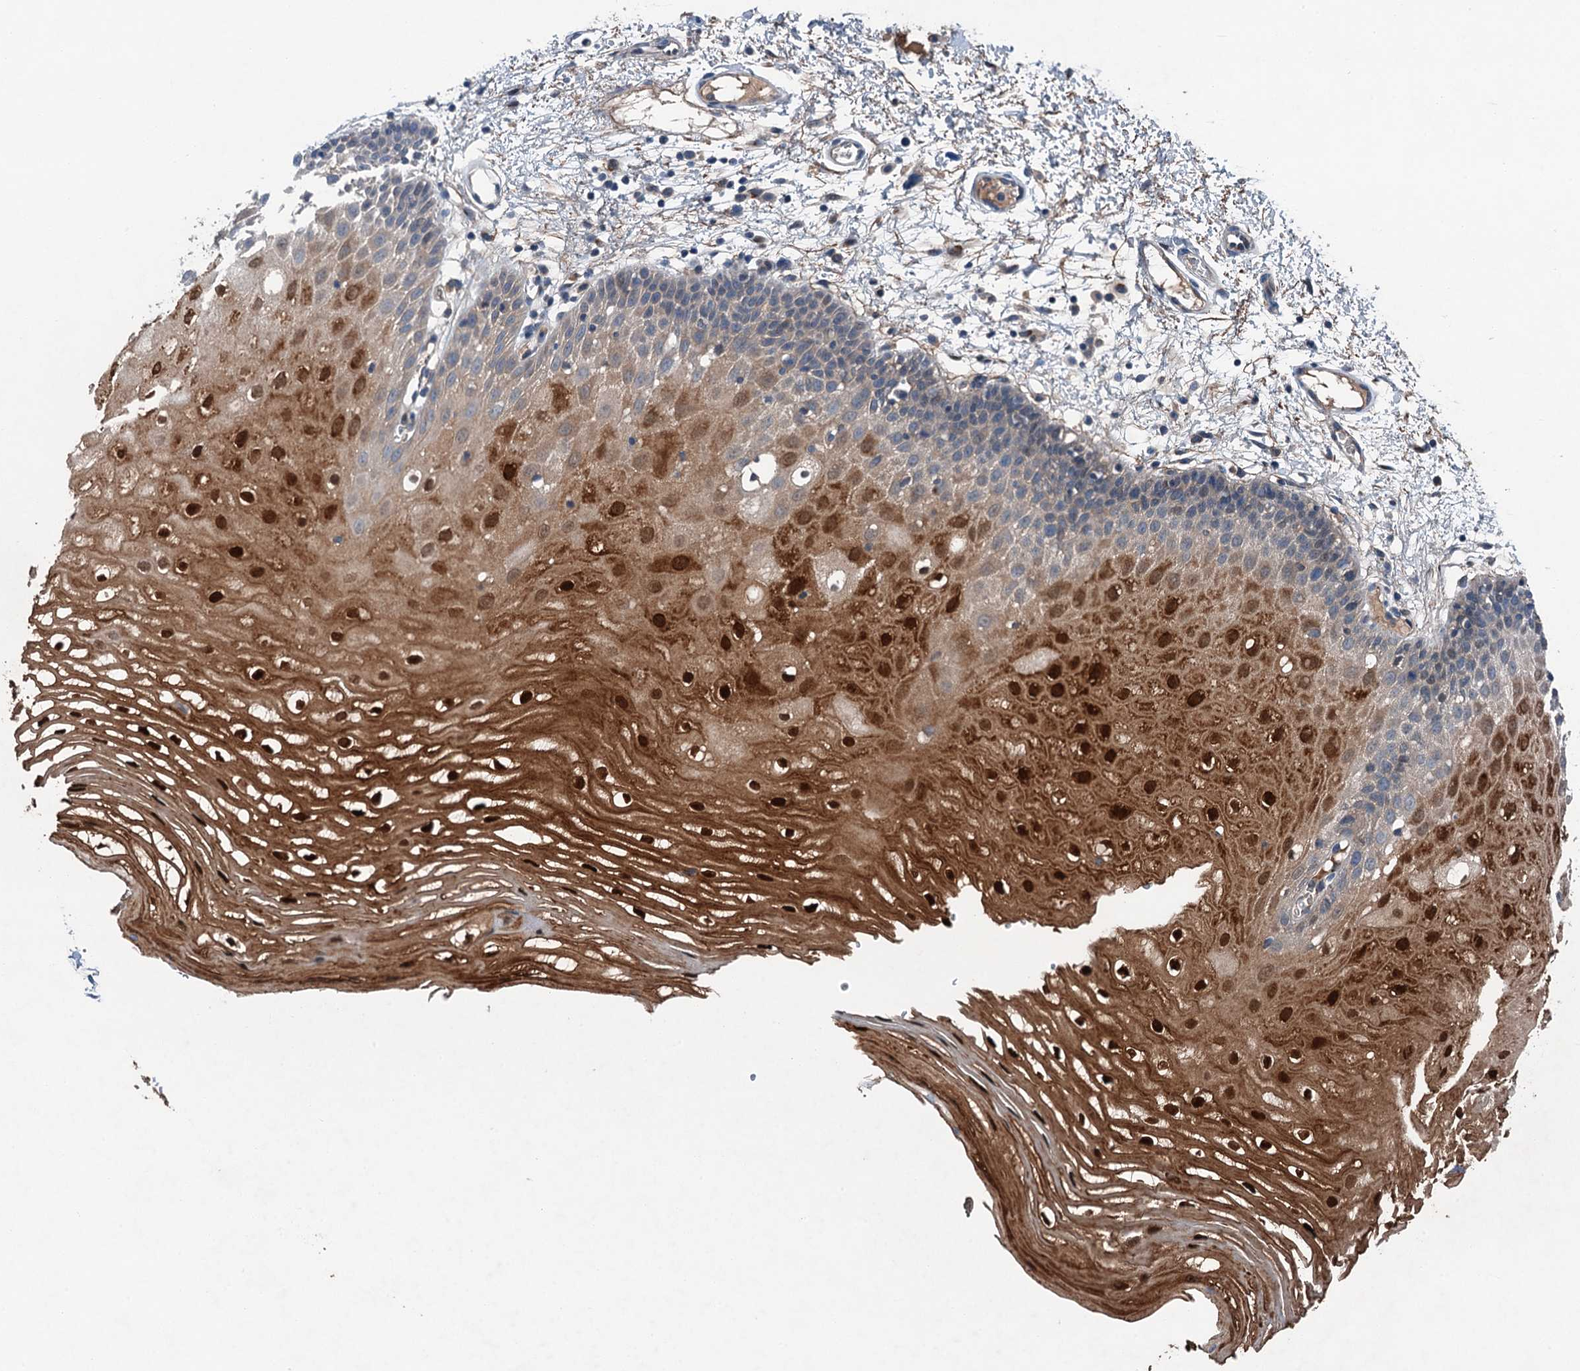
{"staining": {"intensity": "strong", "quantity": "25%-75%", "location": "cytoplasmic/membranous,nuclear"}, "tissue": "oral mucosa", "cell_type": "Squamous epithelial cells", "image_type": "normal", "snomed": [{"axis": "morphology", "description": "Normal tissue, NOS"}, {"axis": "topography", "description": "Oral tissue"}, {"axis": "topography", "description": "Tounge, NOS"}], "caption": "Protein positivity by IHC displays strong cytoplasmic/membranous,nuclear staining in approximately 25%-75% of squamous epithelial cells in unremarkable oral mucosa.", "gene": "SLC2A10", "patient": {"sex": "female", "age": 73}}